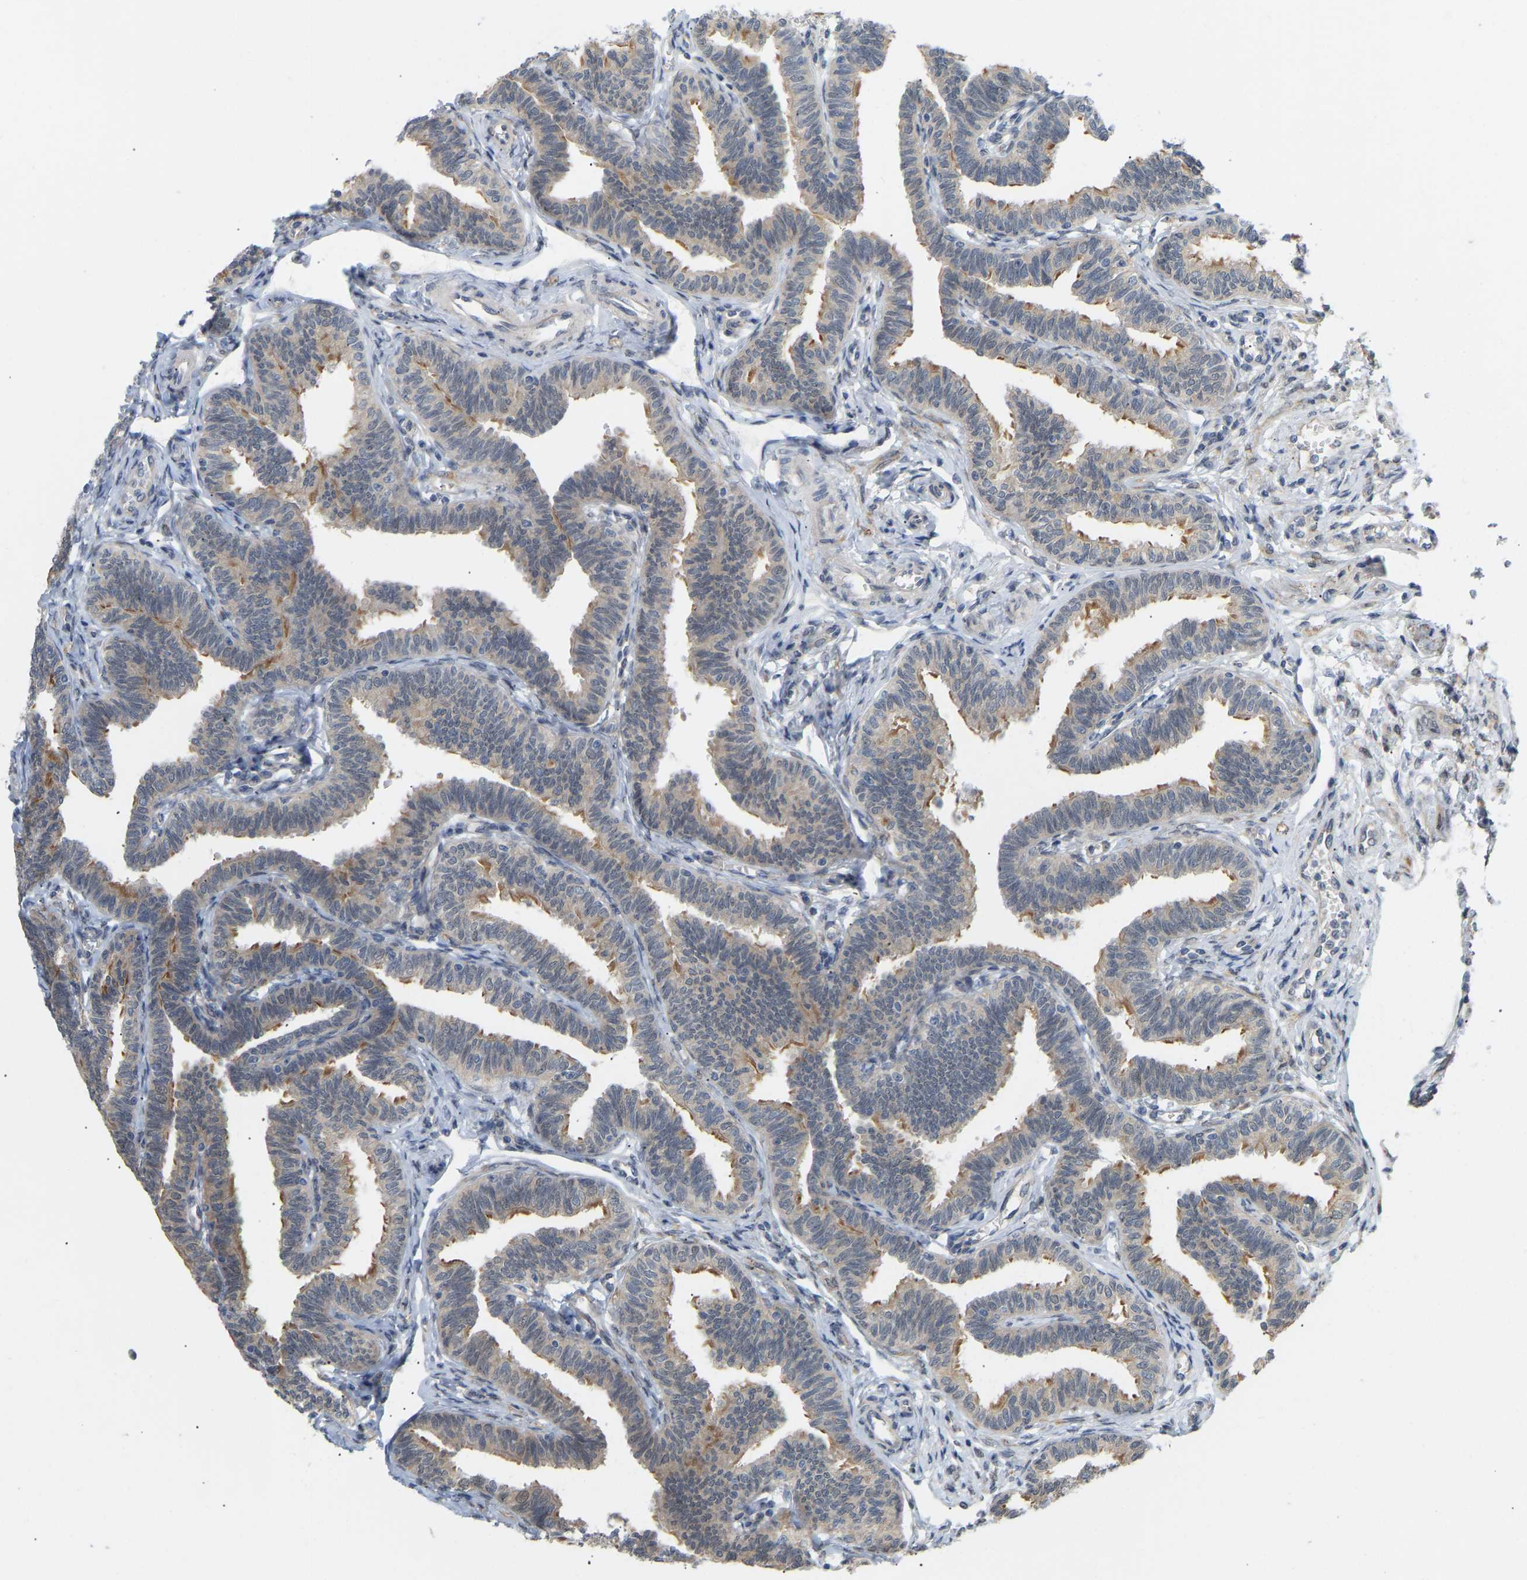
{"staining": {"intensity": "moderate", "quantity": "25%-75%", "location": "cytoplasmic/membranous"}, "tissue": "fallopian tube", "cell_type": "Glandular cells", "image_type": "normal", "snomed": [{"axis": "morphology", "description": "Normal tissue, NOS"}, {"axis": "topography", "description": "Fallopian tube"}, {"axis": "topography", "description": "Ovary"}], "caption": "Immunohistochemistry of normal fallopian tube shows medium levels of moderate cytoplasmic/membranous expression in approximately 25%-75% of glandular cells.", "gene": "BEND3", "patient": {"sex": "female", "age": 23}}